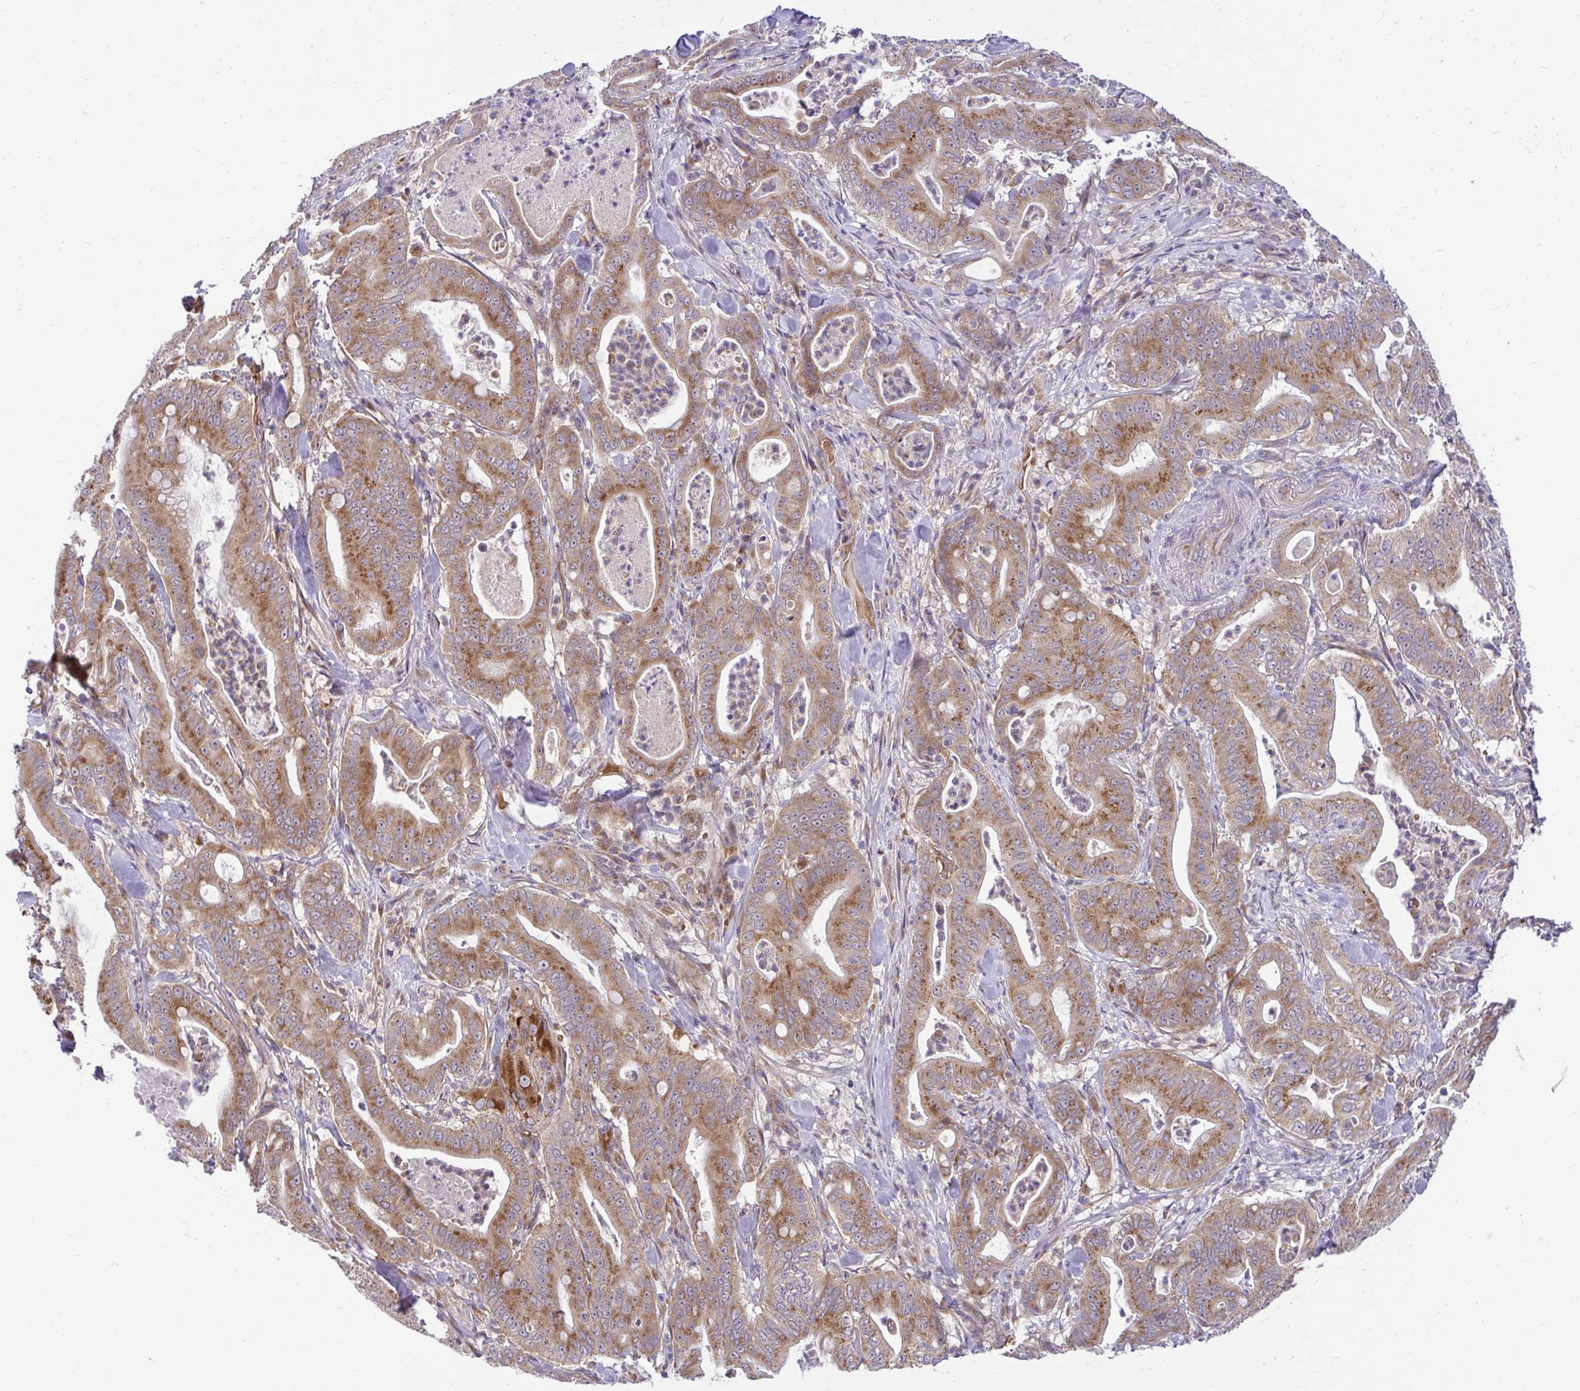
{"staining": {"intensity": "moderate", "quantity": ">75%", "location": "cytoplasmic/membranous"}, "tissue": "pancreatic cancer", "cell_type": "Tumor cells", "image_type": "cancer", "snomed": [{"axis": "morphology", "description": "Adenocarcinoma, NOS"}, {"axis": "topography", "description": "Pancreas"}], "caption": "Immunohistochemistry (IHC) (DAB) staining of pancreatic adenocarcinoma exhibits moderate cytoplasmic/membranous protein staining in approximately >75% of tumor cells.", "gene": "VTI1B", "patient": {"sex": "male", "age": 71}}